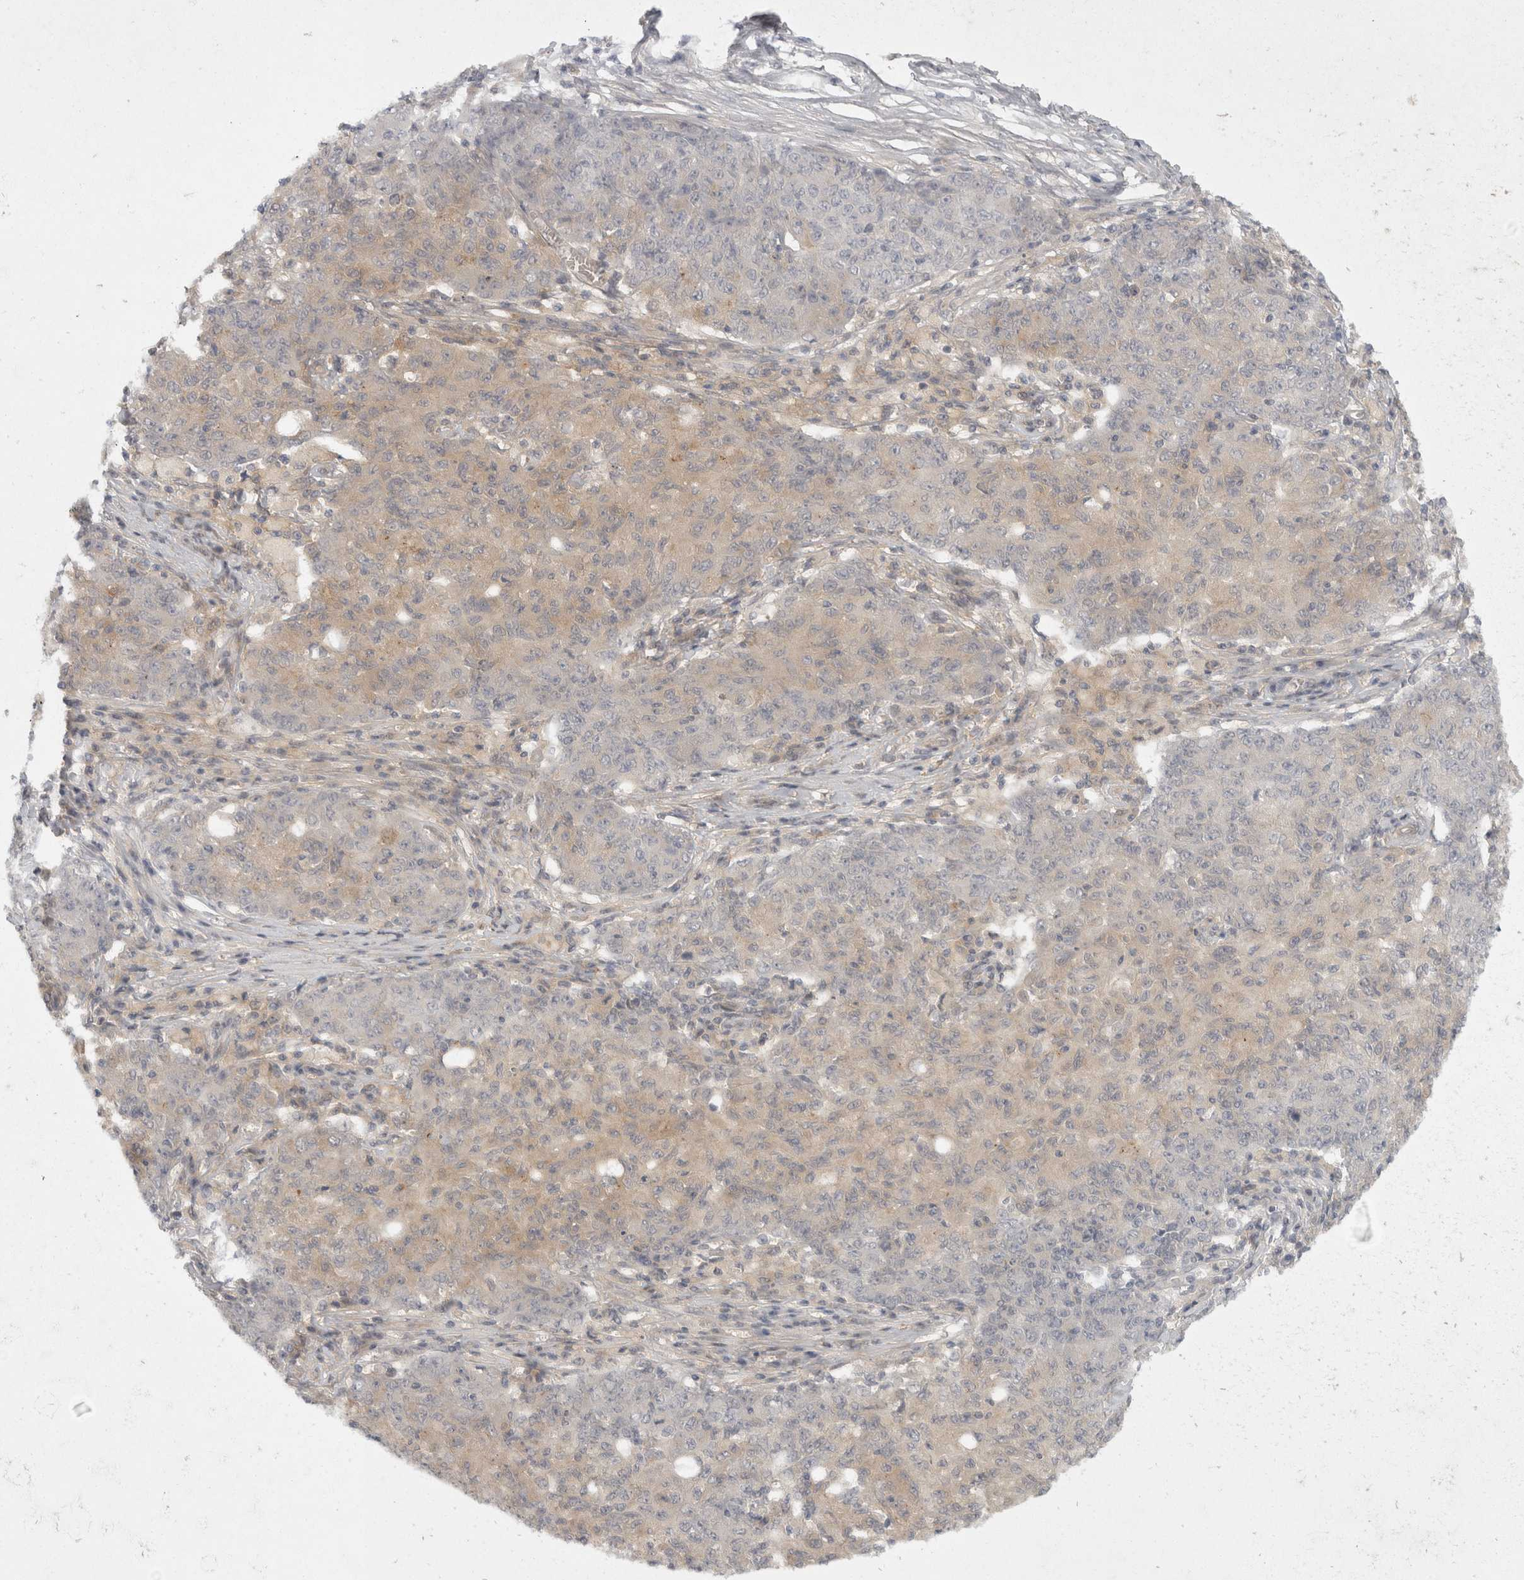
{"staining": {"intensity": "negative", "quantity": "none", "location": "none"}, "tissue": "ovarian cancer", "cell_type": "Tumor cells", "image_type": "cancer", "snomed": [{"axis": "morphology", "description": "Carcinoma, endometroid"}, {"axis": "topography", "description": "Ovary"}], "caption": "Protein analysis of endometroid carcinoma (ovarian) displays no significant staining in tumor cells.", "gene": "TOM1L2", "patient": {"sex": "female", "age": 42}}